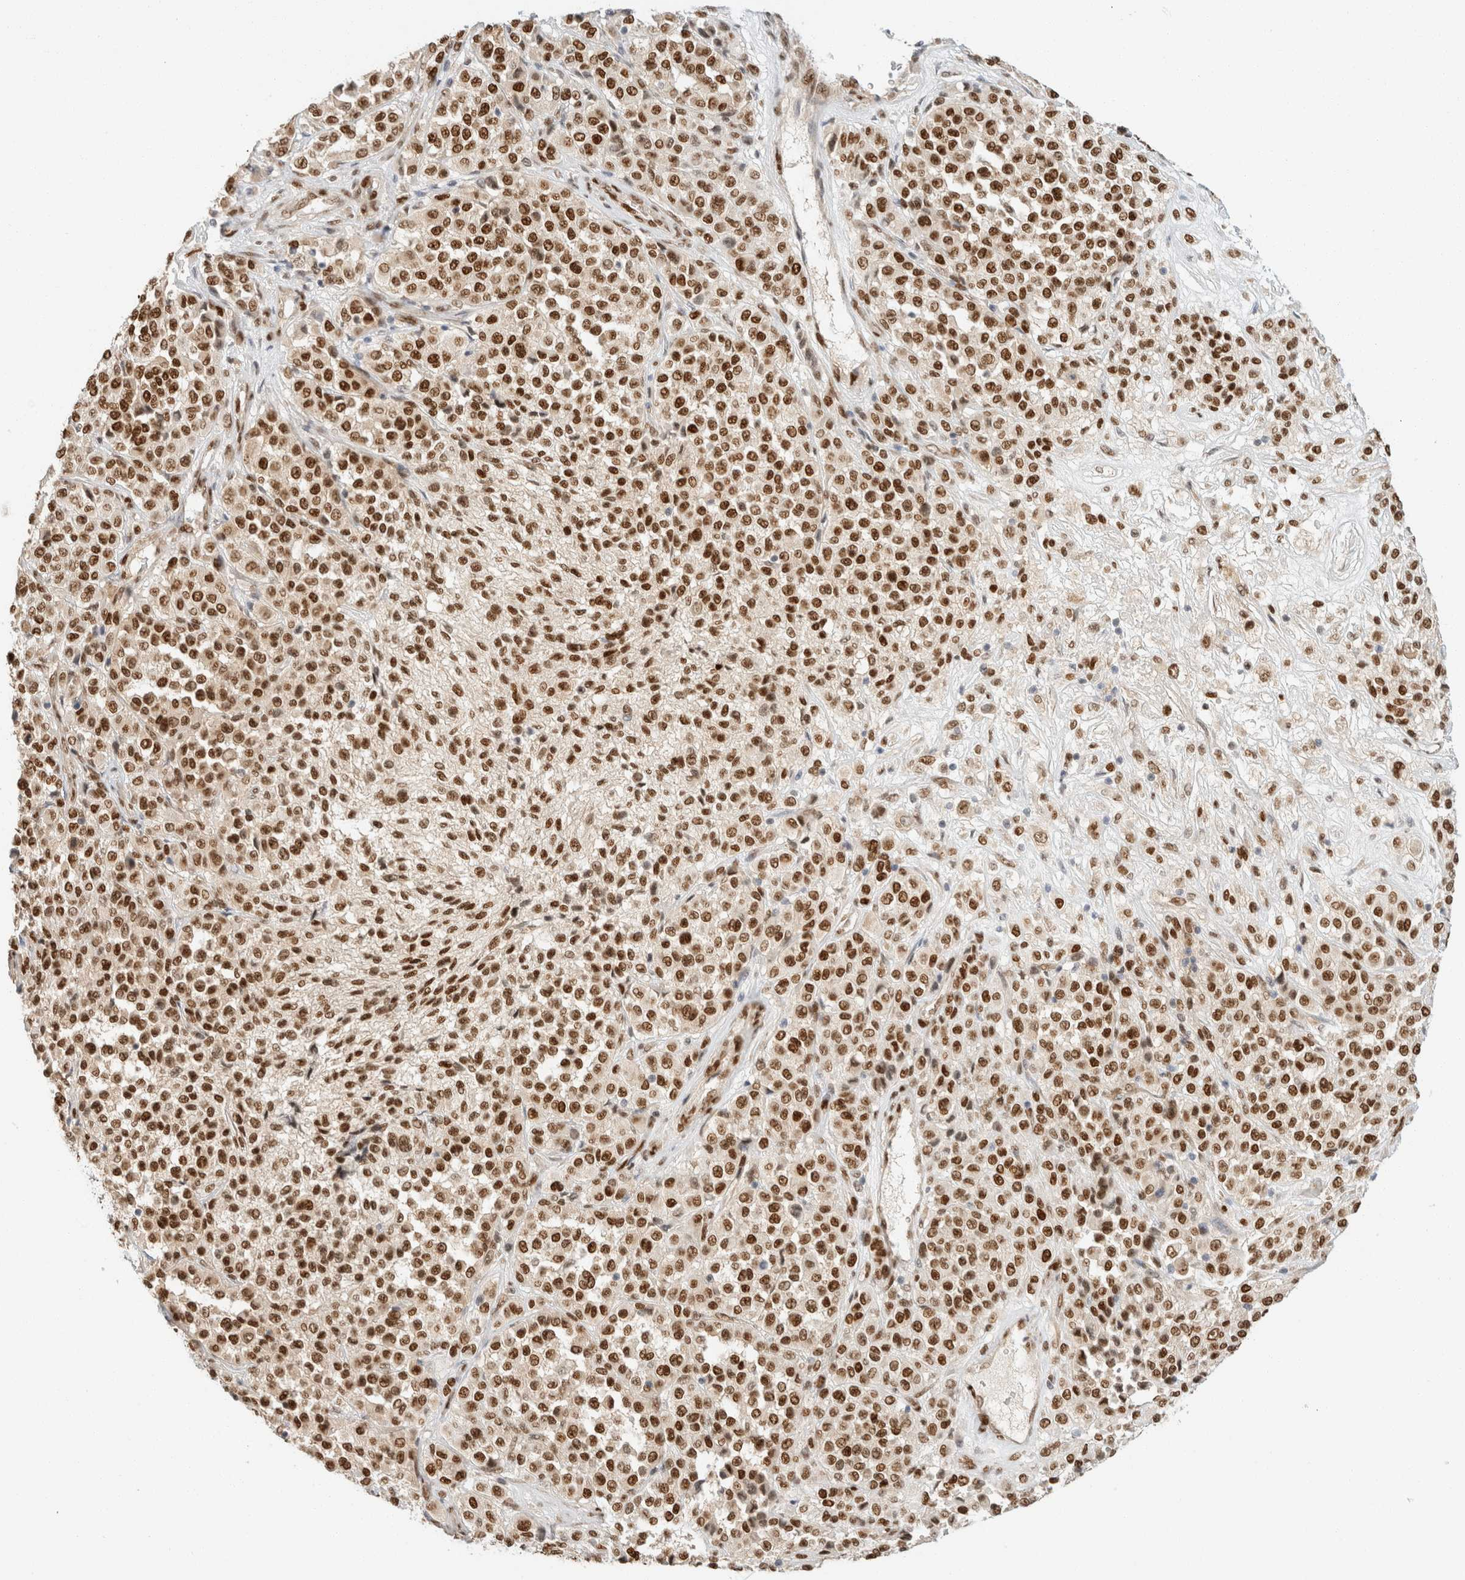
{"staining": {"intensity": "strong", "quantity": ">75%", "location": "nuclear"}, "tissue": "melanoma", "cell_type": "Tumor cells", "image_type": "cancer", "snomed": [{"axis": "morphology", "description": "Malignant melanoma, Metastatic site"}, {"axis": "topography", "description": "Pancreas"}], "caption": "Protein expression analysis of malignant melanoma (metastatic site) displays strong nuclear expression in about >75% of tumor cells.", "gene": "ZNF768", "patient": {"sex": "female", "age": 30}}